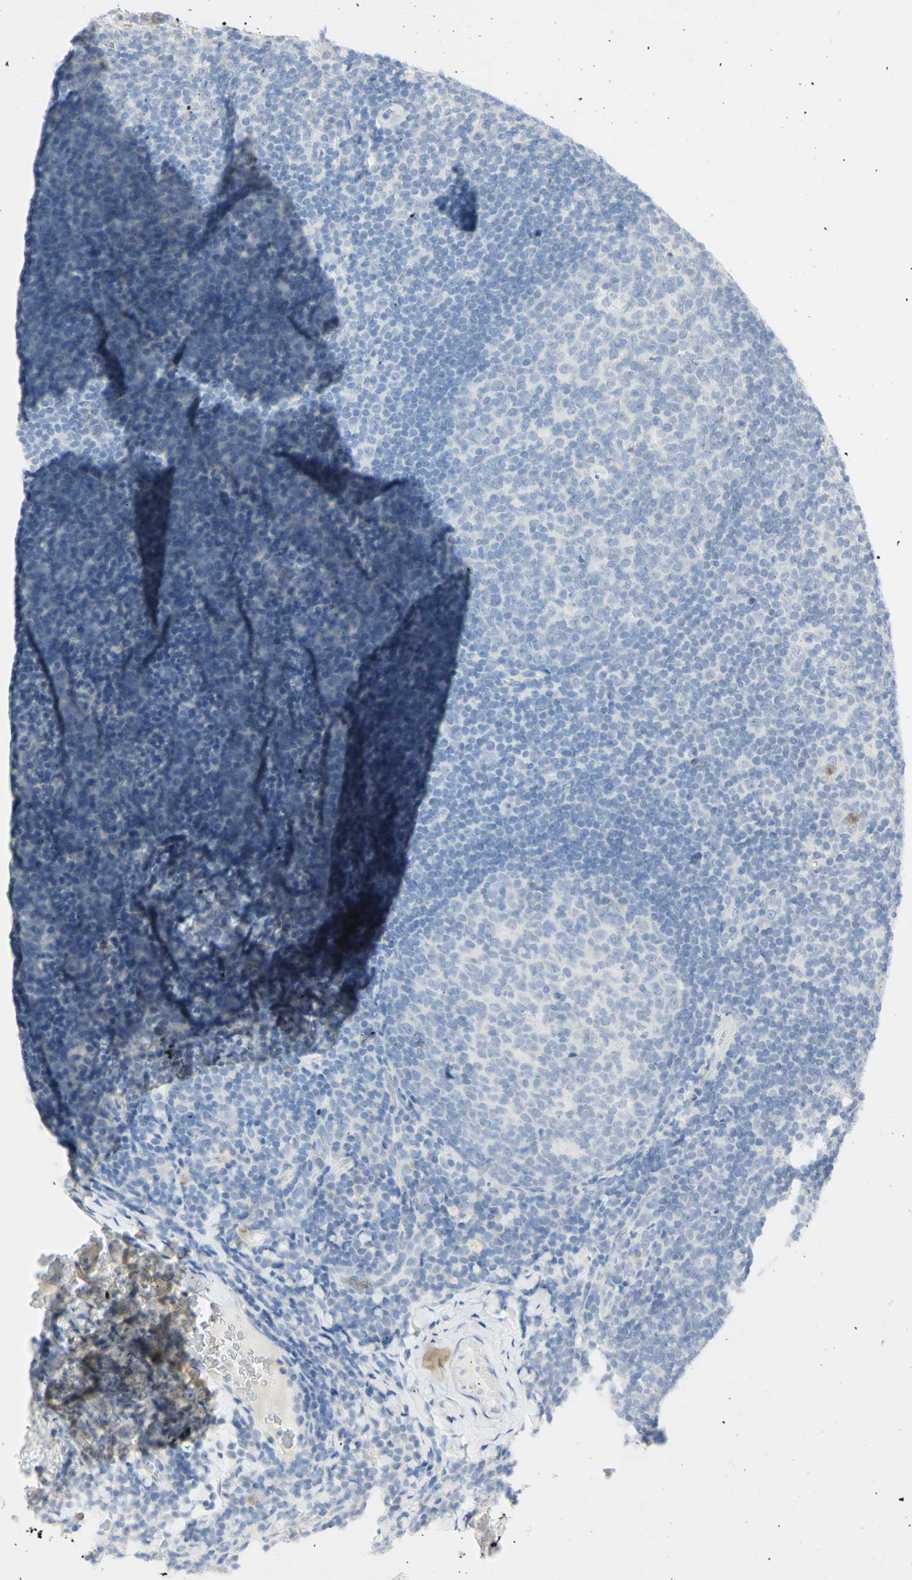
{"staining": {"intensity": "negative", "quantity": "none", "location": "none"}, "tissue": "tonsil", "cell_type": "Germinal center cells", "image_type": "normal", "snomed": [{"axis": "morphology", "description": "Normal tissue, NOS"}, {"axis": "topography", "description": "Tonsil"}], "caption": "This is an immunohistochemistry histopathology image of unremarkable tonsil. There is no expression in germinal center cells.", "gene": "B4GALNT3", "patient": {"sex": "male", "age": 37}}